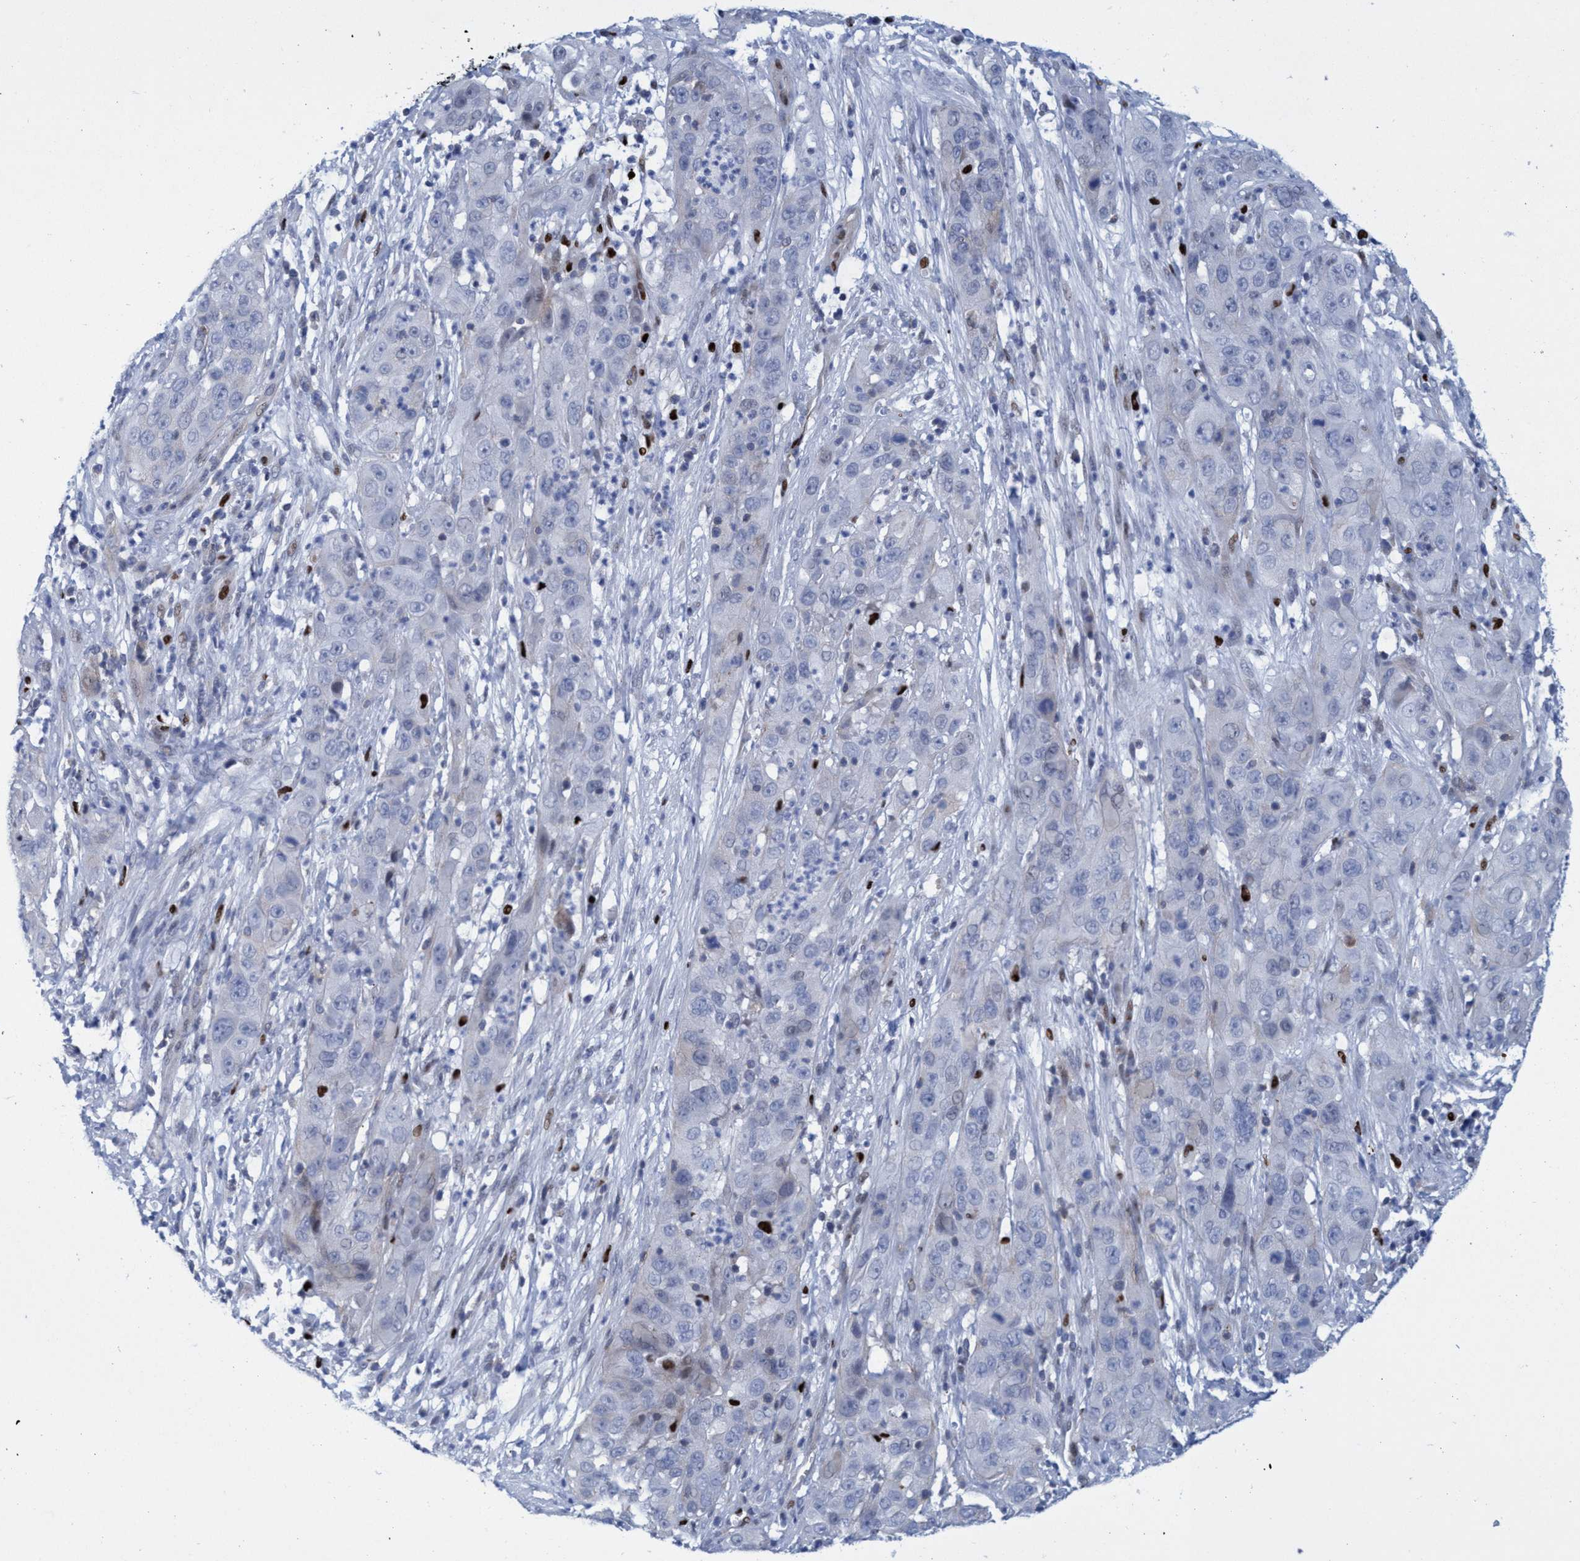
{"staining": {"intensity": "negative", "quantity": "none", "location": "none"}, "tissue": "cervical cancer", "cell_type": "Tumor cells", "image_type": "cancer", "snomed": [{"axis": "morphology", "description": "Squamous cell carcinoma, NOS"}, {"axis": "topography", "description": "Cervix"}], "caption": "This is an IHC histopathology image of human cervical cancer (squamous cell carcinoma). There is no positivity in tumor cells.", "gene": "R3HCC1", "patient": {"sex": "female", "age": 32}}